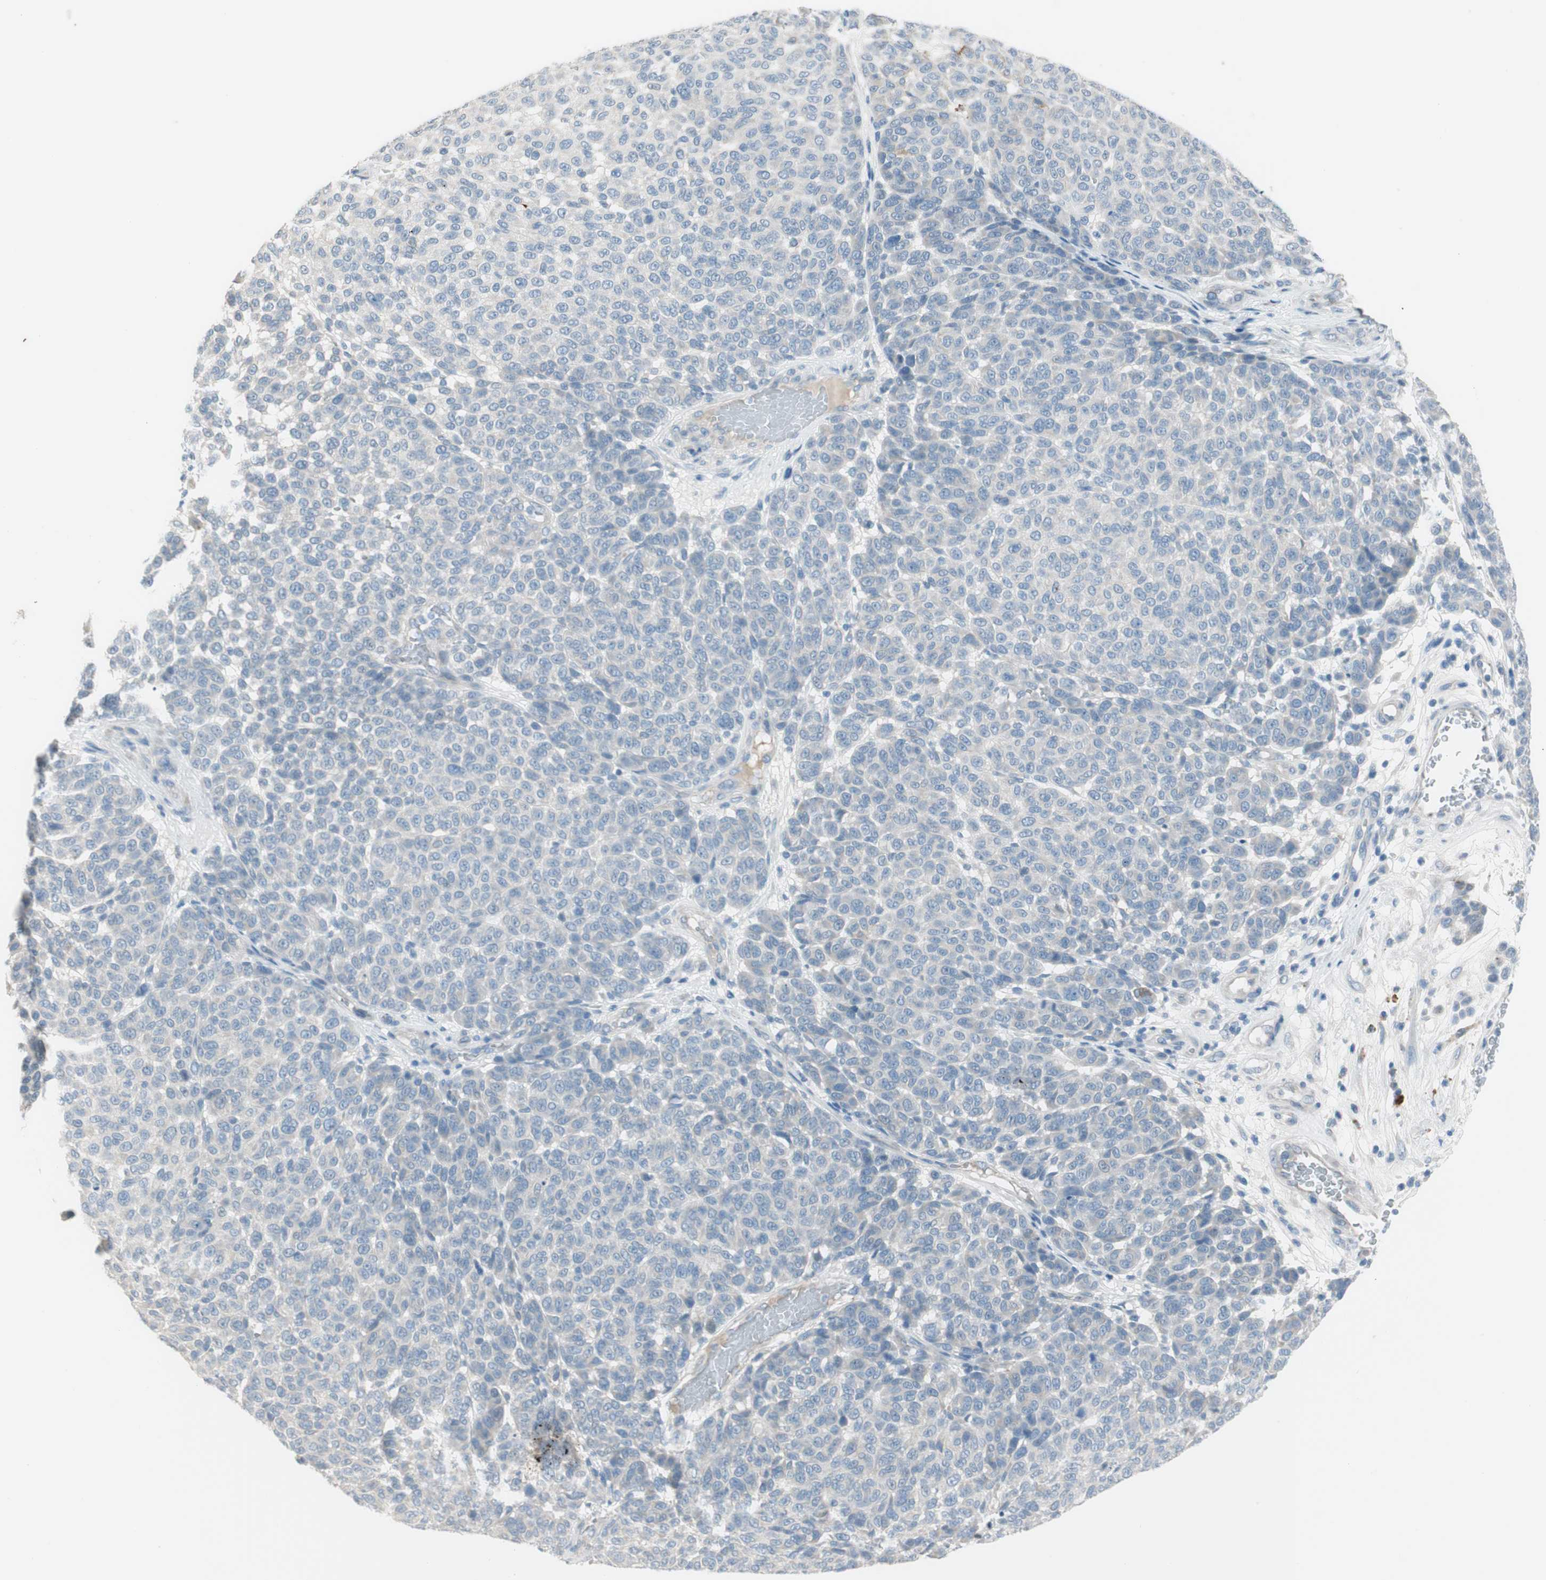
{"staining": {"intensity": "negative", "quantity": "none", "location": "none"}, "tissue": "melanoma", "cell_type": "Tumor cells", "image_type": "cancer", "snomed": [{"axis": "morphology", "description": "Malignant melanoma, NOS"}, {"axis": "topography", "description": "Skin"}], "caption": "Immunohistochemistry (IHC) histopathology image of malignant melanoma stained for a protein (brown), which displays no staining in tumor cells. (DAB IHC with hematoxylin counter stain).", "gene": "PRRG4", "patient": {"sex": "male", "age": 59}}